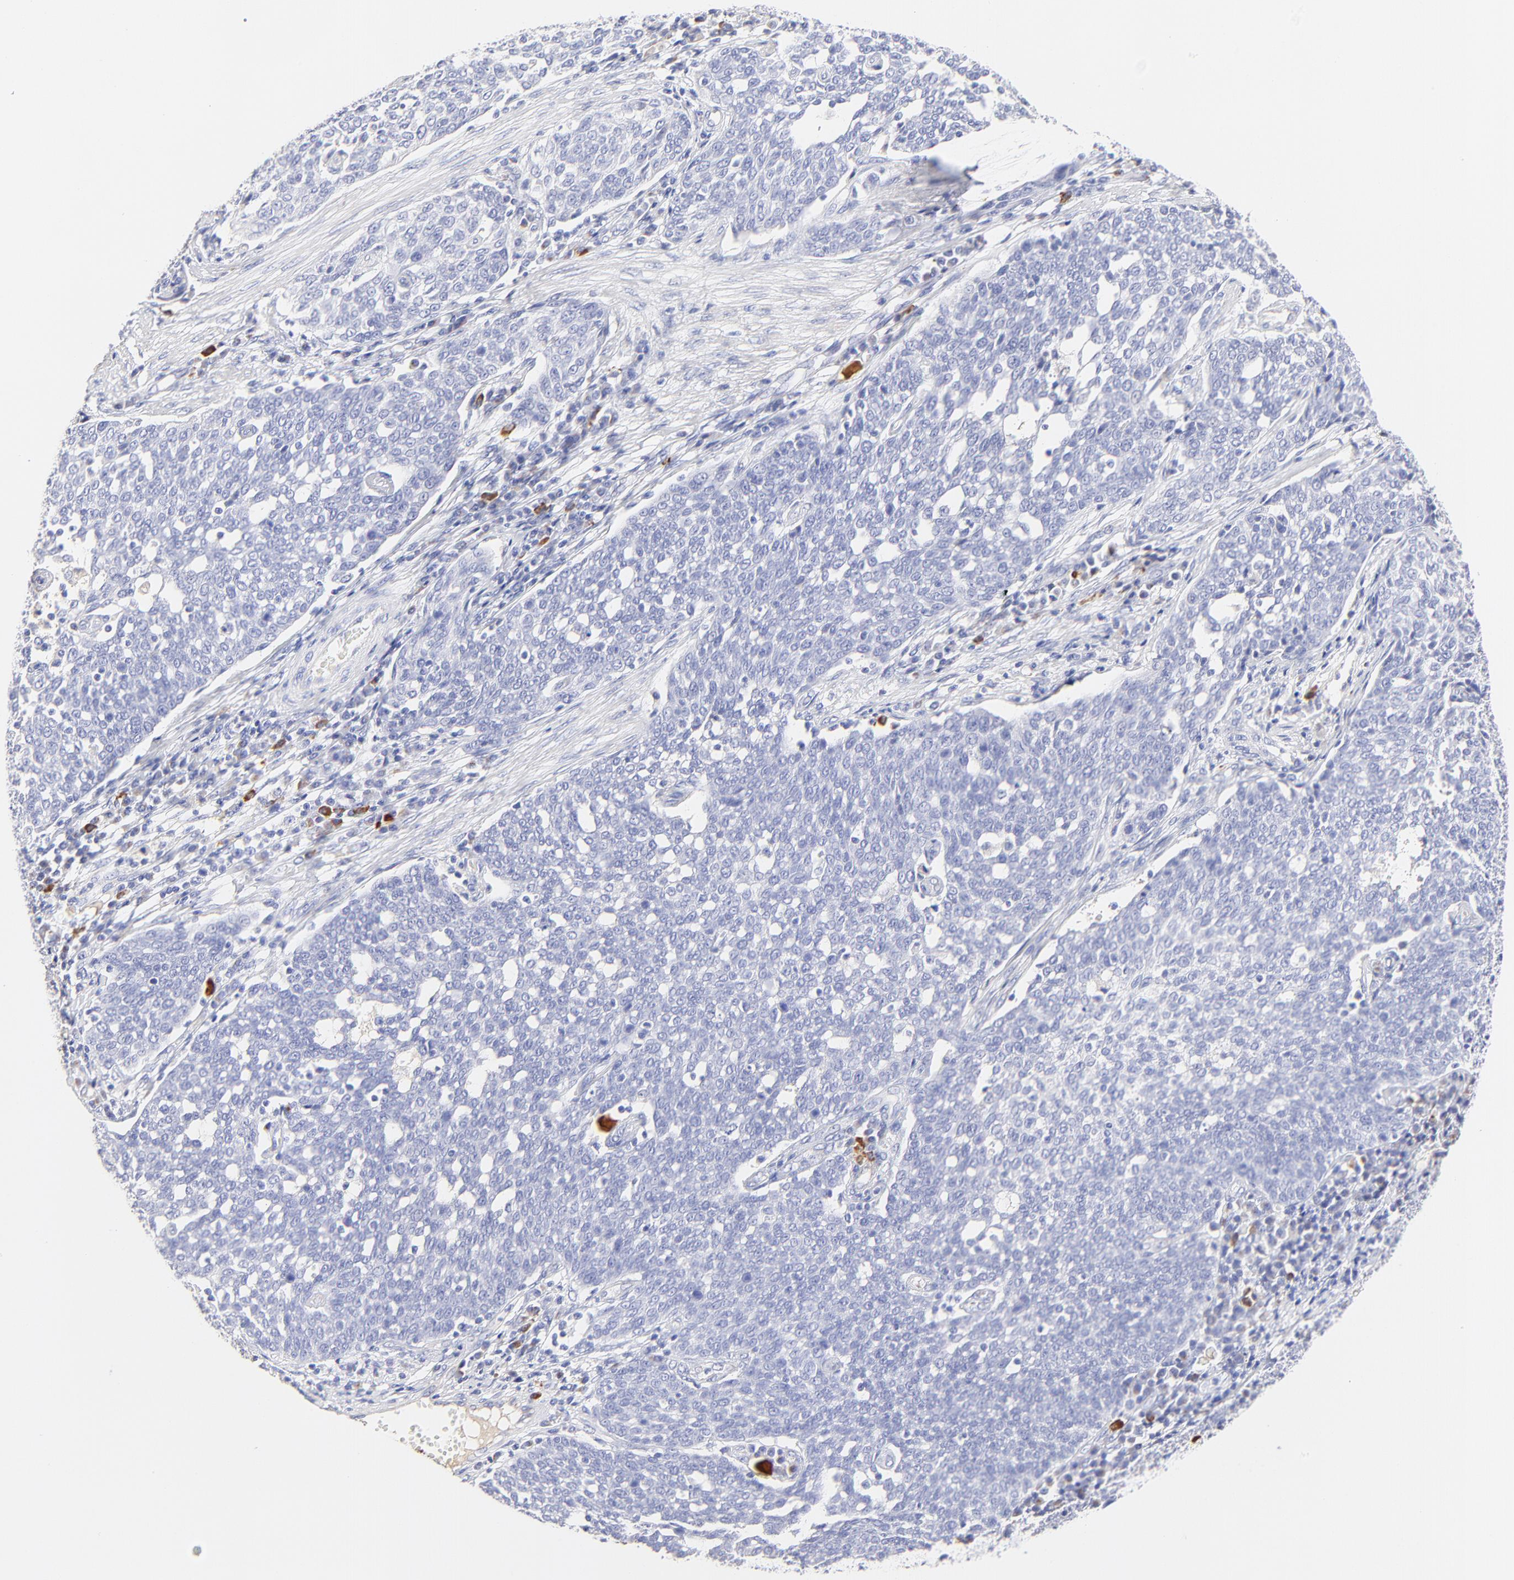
{"staining": {"intensity": "negative", "quantity": "none", "location": "none"}, "tissue": "cervical cancer", "cell_type": "Tumor cells", "image_type": "cancer", "snomed": [{"axis": "morphology", "description": "Squamous cell carcinoma, NOS"}, {"axis": "topography", "description": "Cervix"}], "caption": "A micrograph of cervical cancer (squamous cell carcinoma) stained for a protein demonstrates no brown staining in tumor cells. Brightfield microscopy of IHC stained with DAB (3,3'-diaminobenzidine) (brown) and hematoxylin (blue), captured at high magnification.", "gene": "ASB9", "patient": {"sex": "female", "age": 34}}